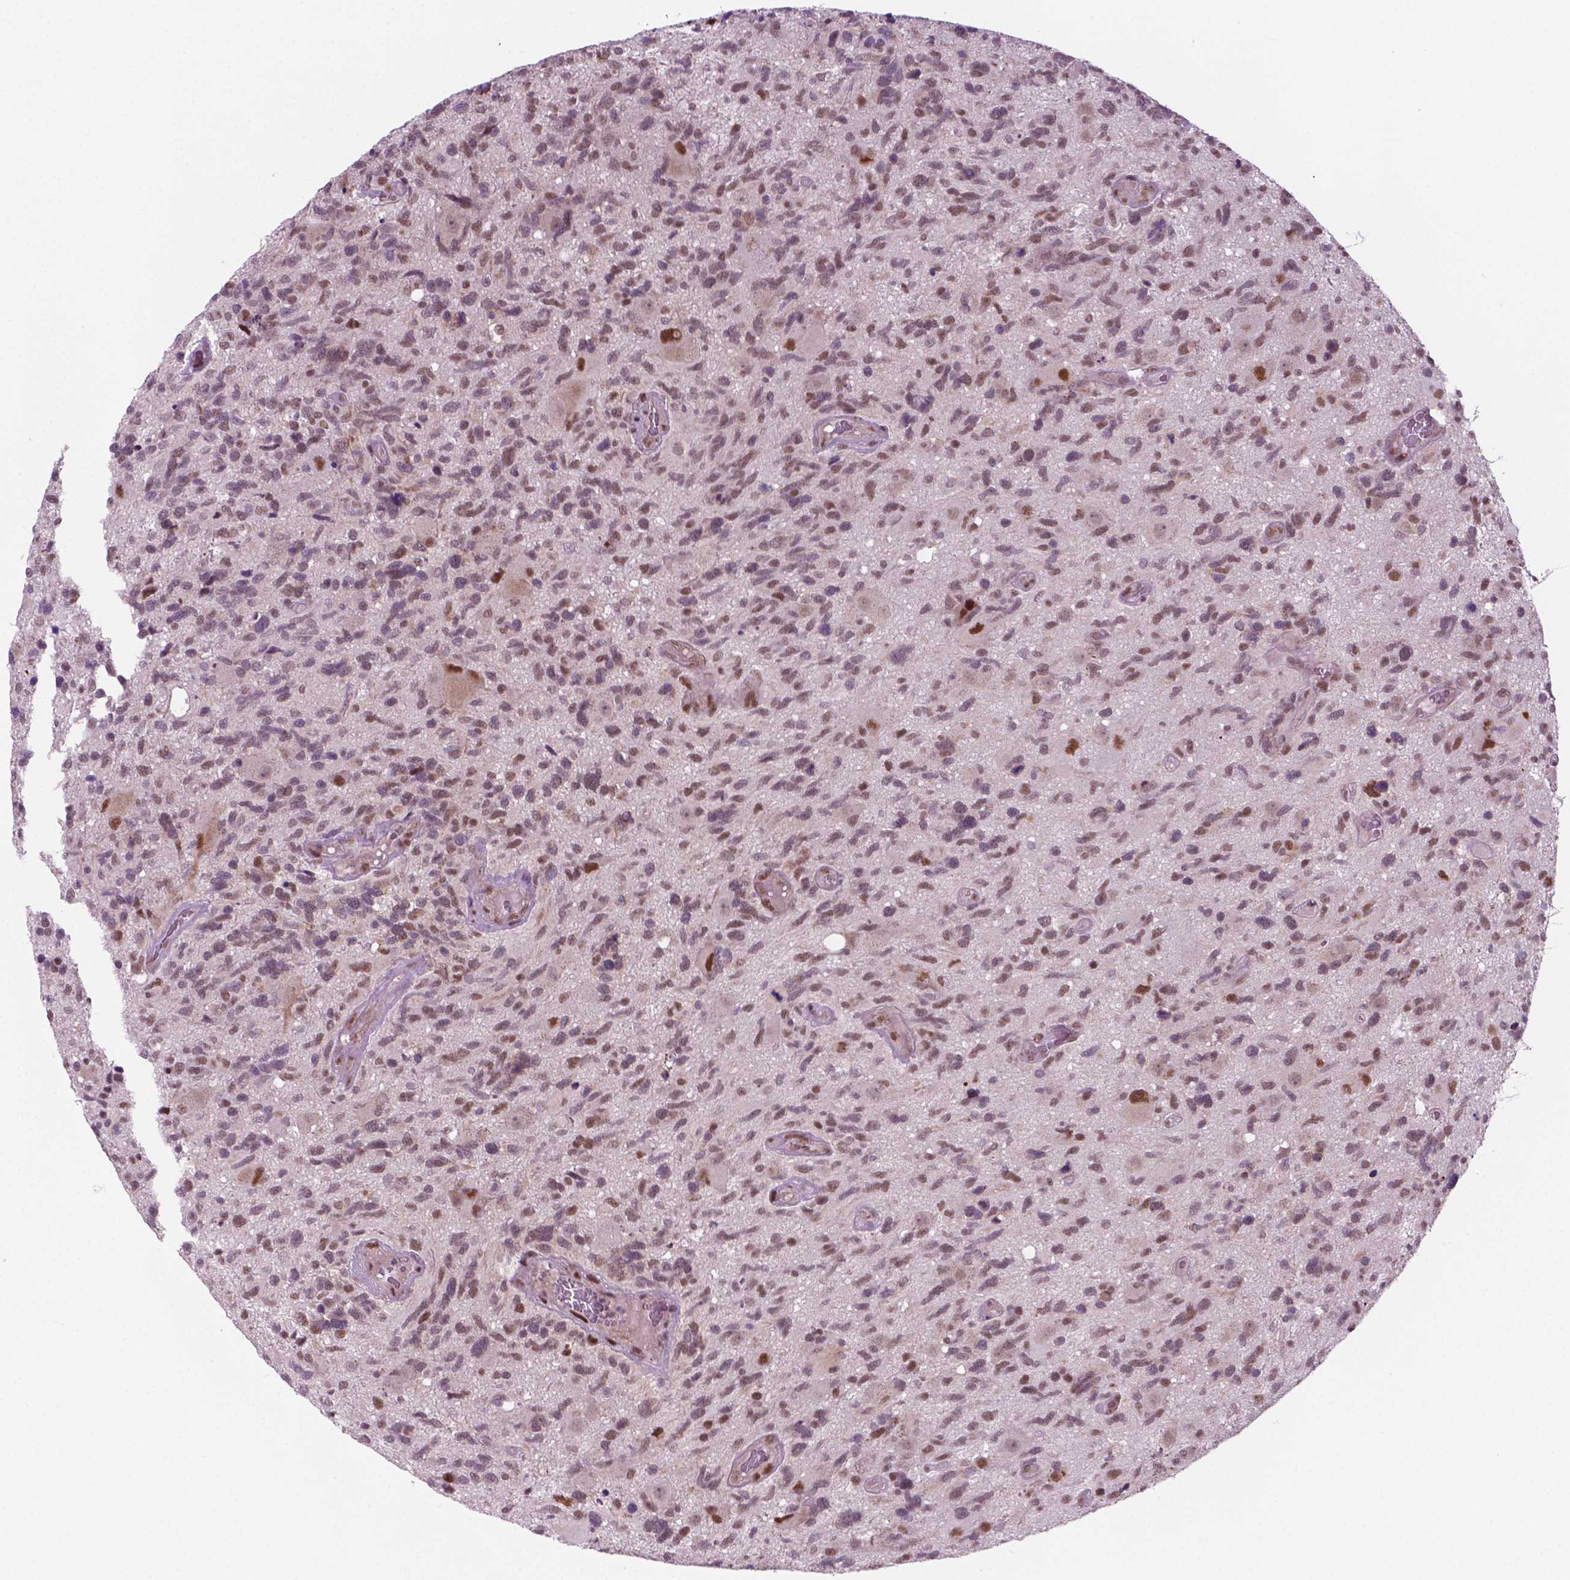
{"staining": {"intensity": "moderate", "quantity": ">75%", "location": "nuclear"}, "tissue": "glioma", "cell_type": "Tumor cells", "image_type": "cancer", "snomed": [{"axis": "morphology", "description": "Glioma, malignant, High grade"}, {"axis": "topography", "description": "Brain"}], "caption": "Glioma was stained to show a protein in brown. There is medium levels of moderate nuclear staining in approximately >75% of tumor cells.", "gene": "PHAX", "patient": {"sex": "male", "age": 49}}